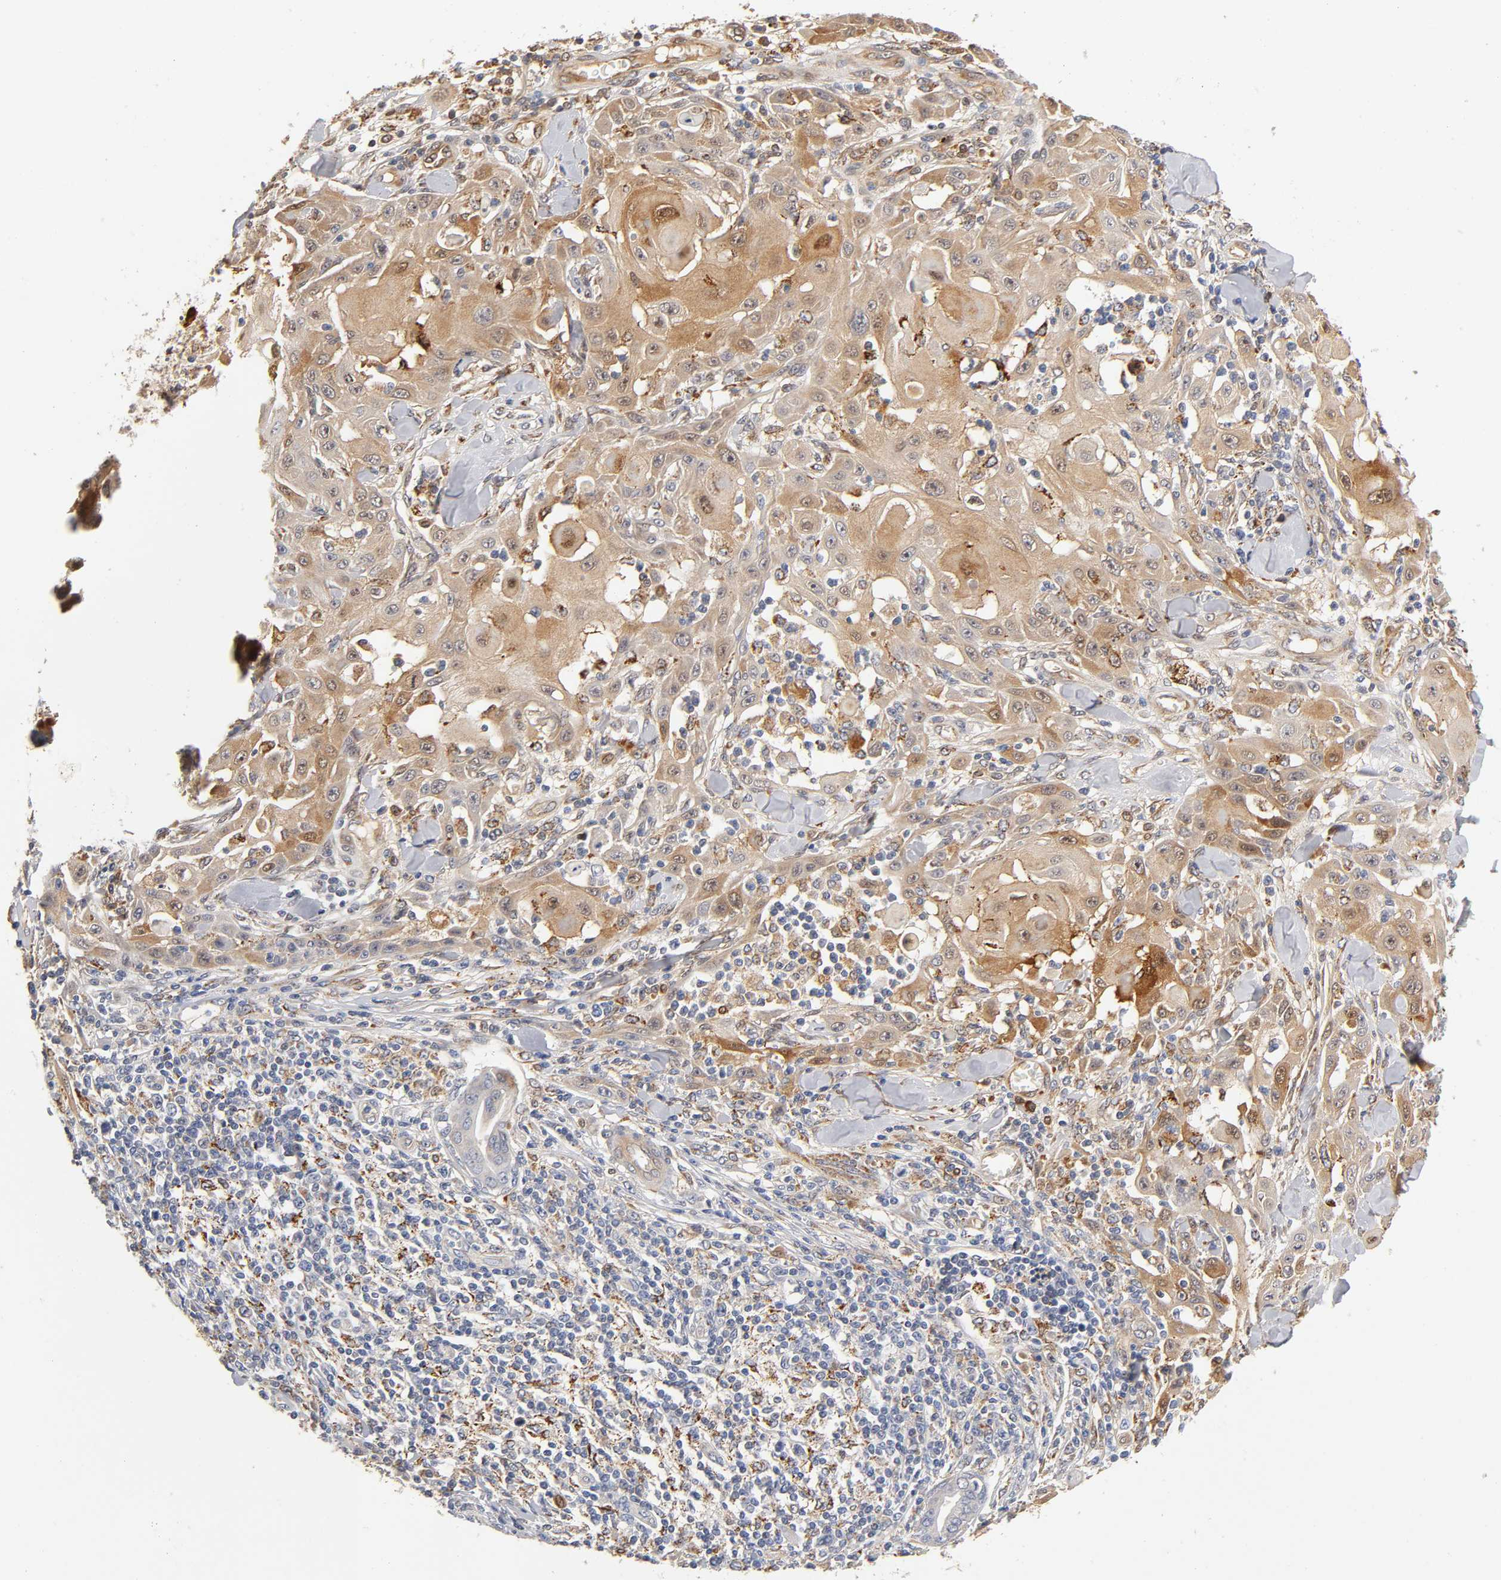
{"staining": {"intensity": "moderate", "quantity": ">75%", "location": "cytoplasmic/membranous,nuclear"}, "tissue": "skin cancer", "cell_type": "Tumor cells", "image_type": "cancer", "snomed": [{"axis": "morphology", "description": "Squamous cell carcinoma, NOS"}, {"axis": "topography", "description": "Skin"}], "caption": "A brown stain highlights moderate cytoplasmic/membranous and nuclear expression of a protein in human skin cancer (squamous cell carcinoma) tumor cells. Nuclei are stained in blue.", "gene": "ISG15", "patient": {"sex": "male", "age": 24}}